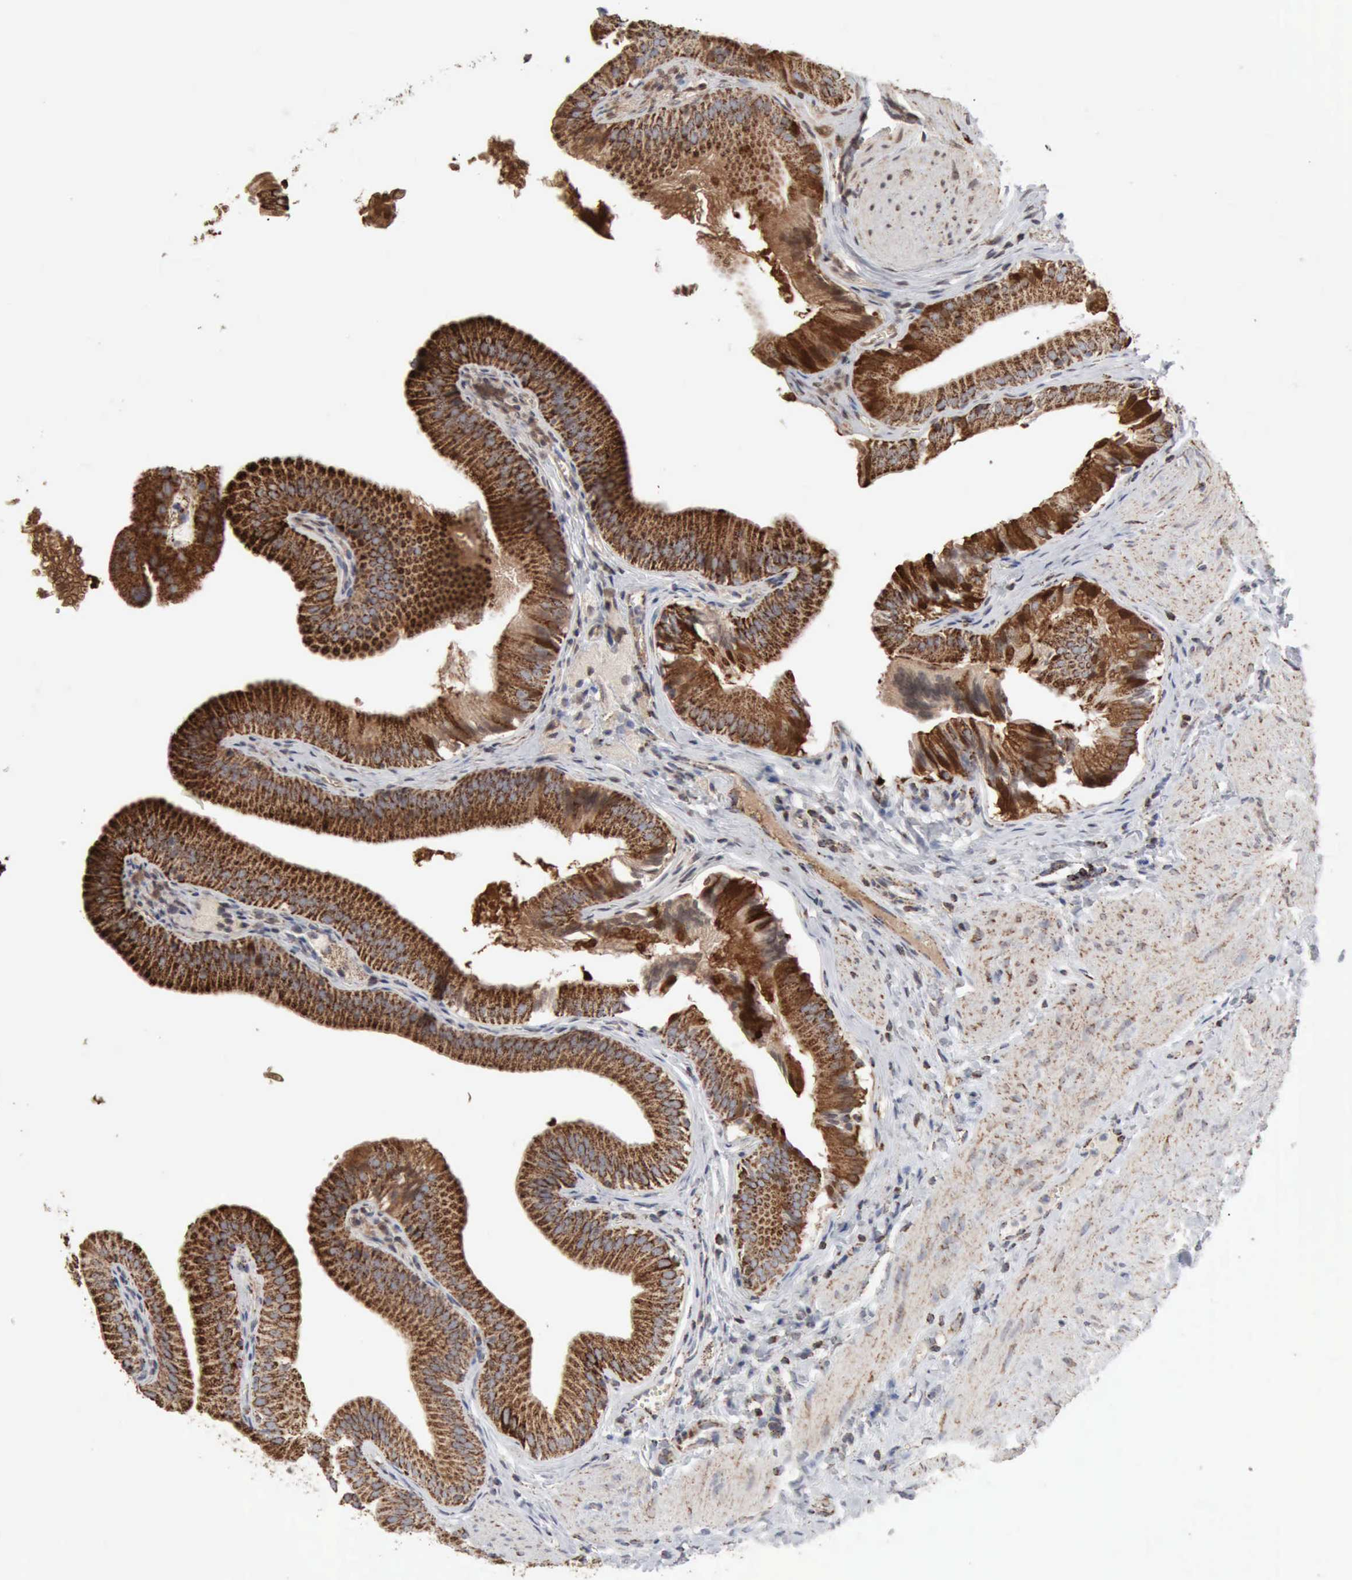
{"staining": {"intensity": "strong", "quantity": ">75%", "location": "cytoplasmic/membranous"}, "tissue": "gallbladder", "cell_type": "Glandular cells", "image_type": "normal", "snomed": [{"axis": "morphology", "description": "Normal tissue, NOS"}, {"axis": "topography", "description": "Gallbladder"}], "caption": "Gallbladder stained with immunohistochemistry (IHC) exhibits strong cytoplasmic/membranous staining in about >75% of glandular cells.", "gene": "ACO2", "patient": {"sex": "female", "age": 24}}